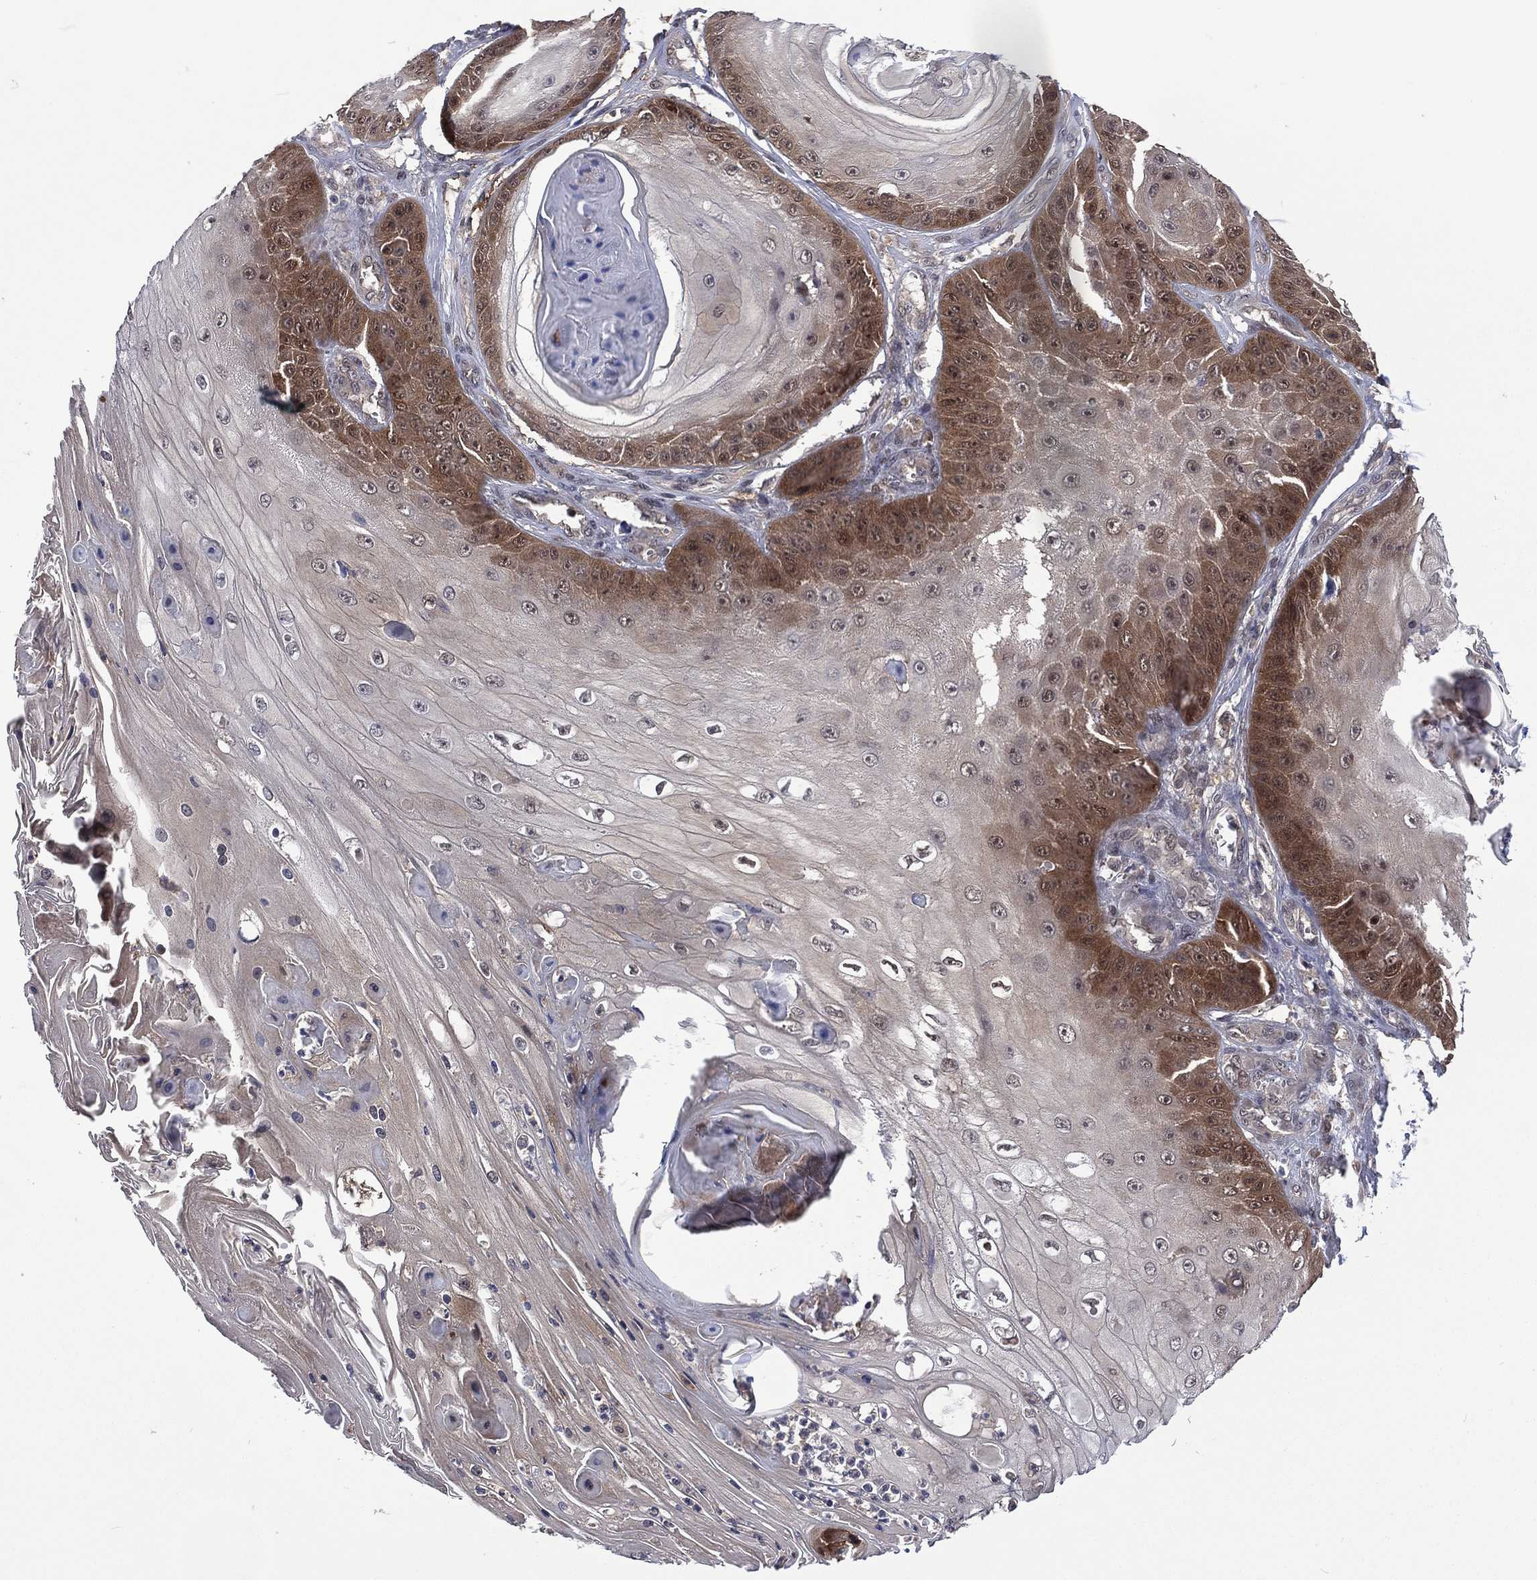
{"staining": {"intensity": "strong", "quantity": "<25%", "location": "cytoplasmic/membranous"}, "tissue": "skin cancer", "cell_type": "Tumor cells", "image_type": "cancer", "snomed": [{"axis": "morphology", "description": "Squamous cell carcinoma, NOS"}, {"axis": "topography", "description": "Skin"}], "caption": "Human skin cancer stained for a protein (brown) displays strong cytoplasmic/membranous positive positivity in about <25% of tumor cells.", "gene": "MTAP", "patient": {"sex": "male", "age": 70}}